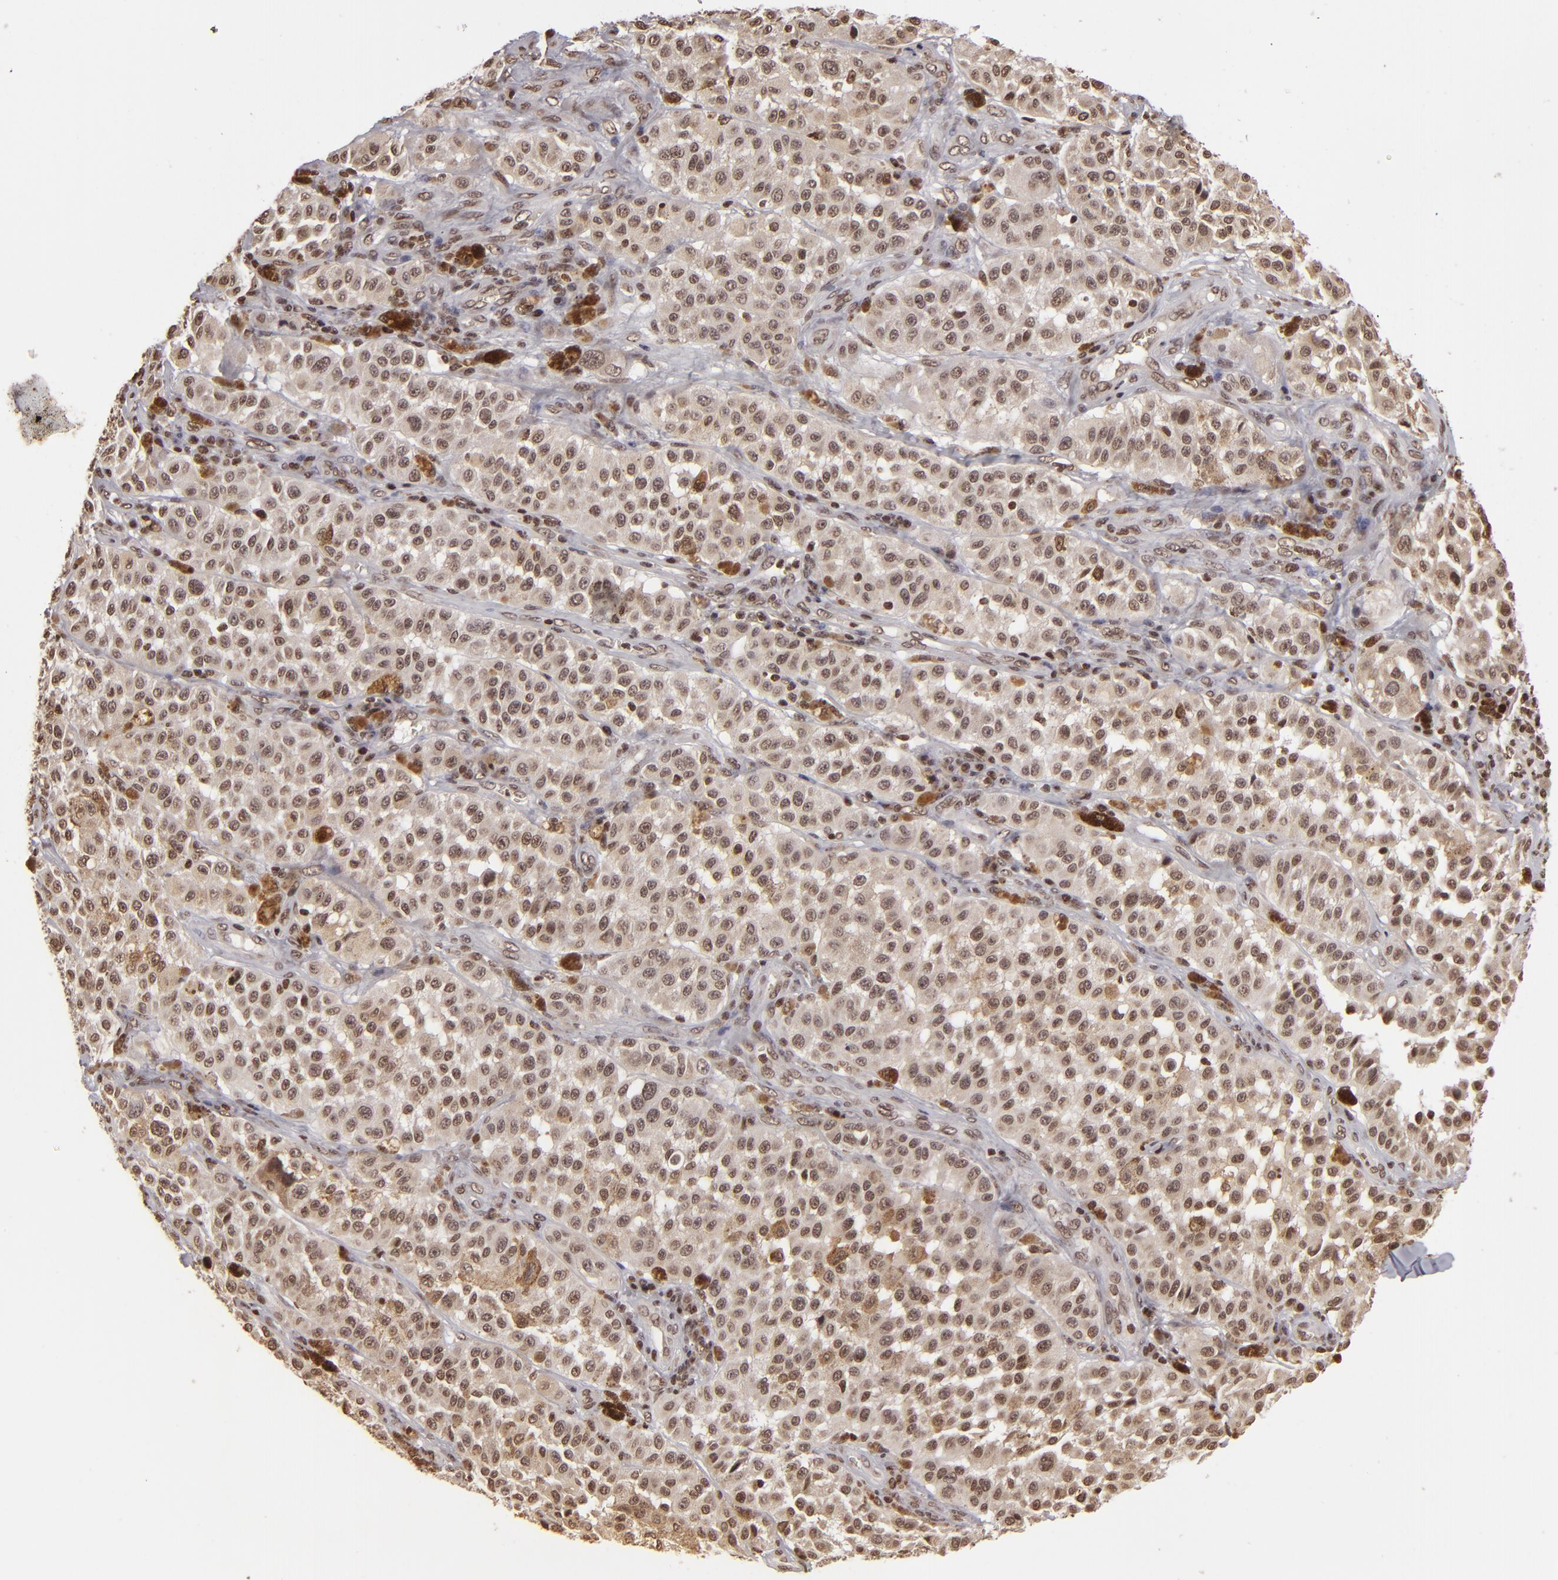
{"staining": {"intensity": "strong", "quantity": "<25%", "location": "nuclear"}, "tissue": "melanoma", "cell_type": "Tumor cells", "image_type": "cancer", "snomed": [{"axis": "morphology", "description": "Malignant melanoma, NOS"}, {"axis": "topography", "description": "Skin"}], "caption": "Immunohistochemical staining of human malignant melanoma demonstrates strong nuclear protein positivity in approximately <25% of tumor cells.", "gene": "CUL3", "patient": {"sex": "female", "age": 64}}